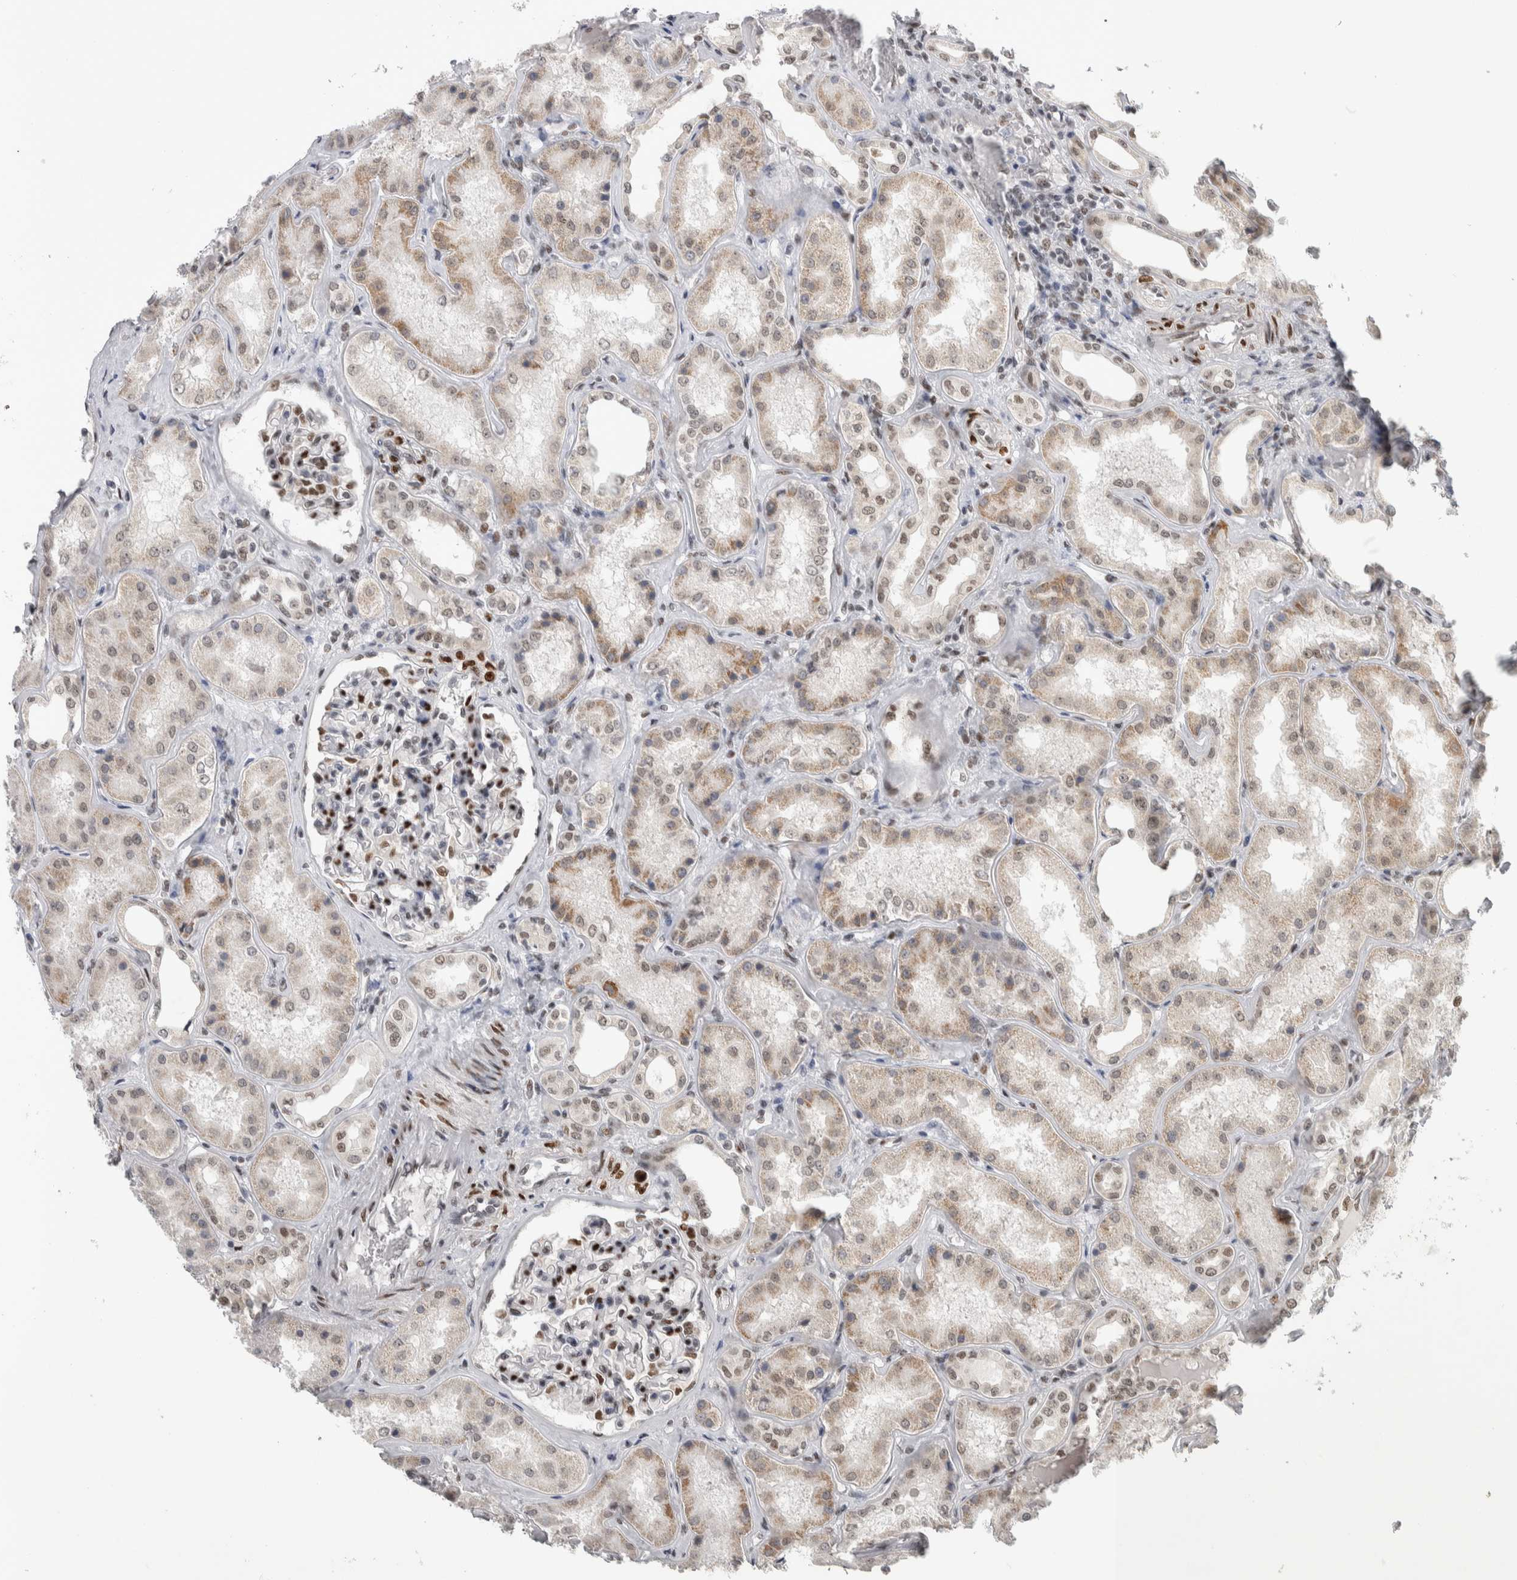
{"staining": {"intensity": "strong", "quantity": "<25%", "location": "nuclear"}, "tissue": "kidney", "cell_type": "Cells in glomeruli", "image_type": "normal", "snomed": [{"axis": "morphology", "description": "Normal tissue, NOS"}, {"axis": "topography", "description": "Kidney"}], "caption": "Benign kidney was stained to show a protein in brown. There is medium levels of strong nuclear positivity in about <25% of cells in glomeruli. (DAB (3,3'-diaminobenzidine) = brown stain, brightfield microscopy at high magnification).", "gene": "HEXIM2", "patient": {"sex": "female", "age": 56}}